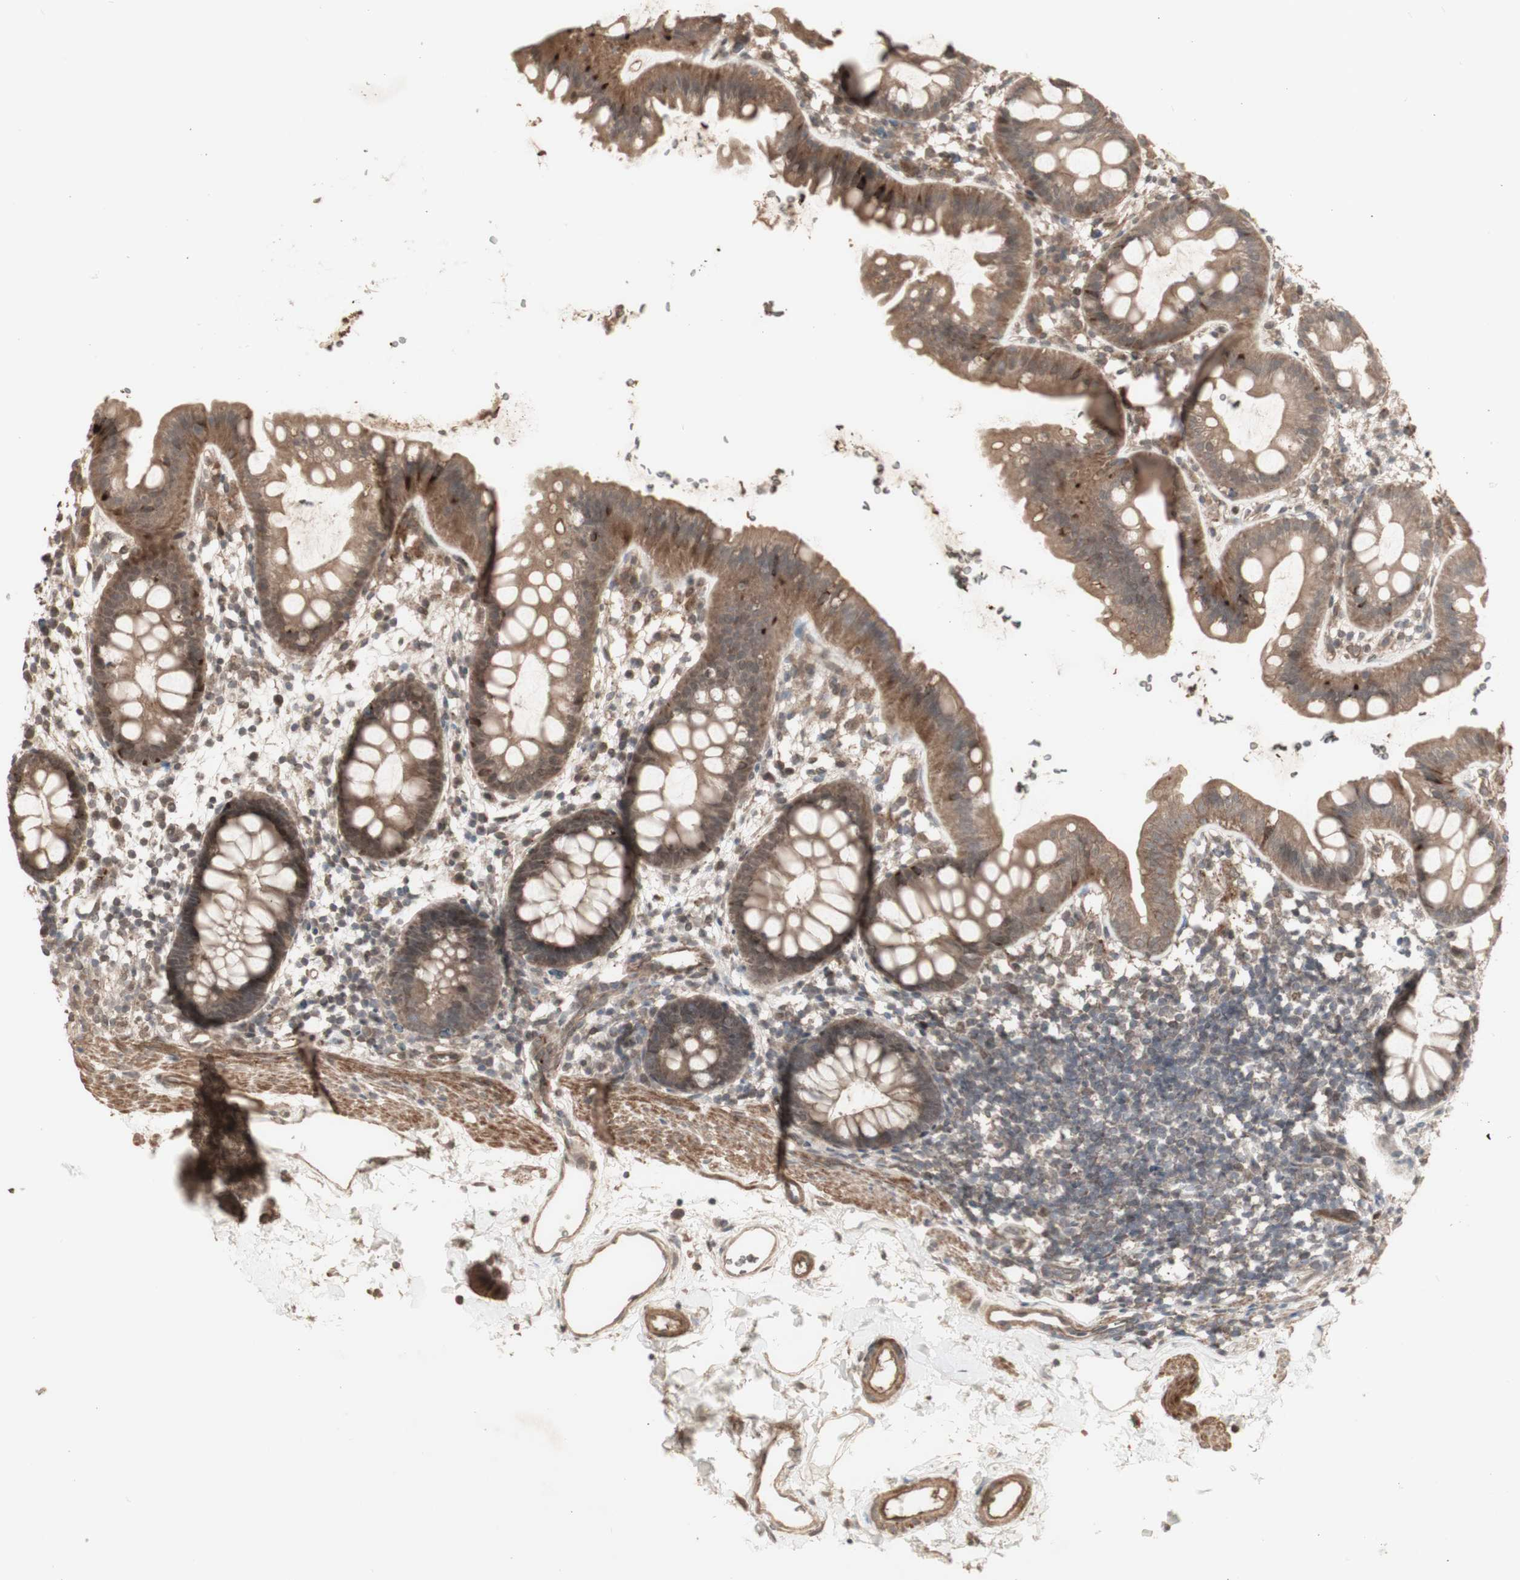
{"staining": {"intensity": "moderate", "quantity": ">75%", "location": "cytoplasmic/membranous"}, "tissue": "rectum", "cell_type": "Glandular cells", "image_type": "normal", "snomed": [{"axis": "morphology", "description": "Normal tissue, NOS"}, {"axis": "topography", "description": "Rectum"}], "caption": "Brown immunohistochemical staining in benign rectum reveals moderate cytoplasmic/membranous expression in approximately >75% of glandular cells.", "gene": "ALOX12", "patient": {"sex": "female", "age": 24}}